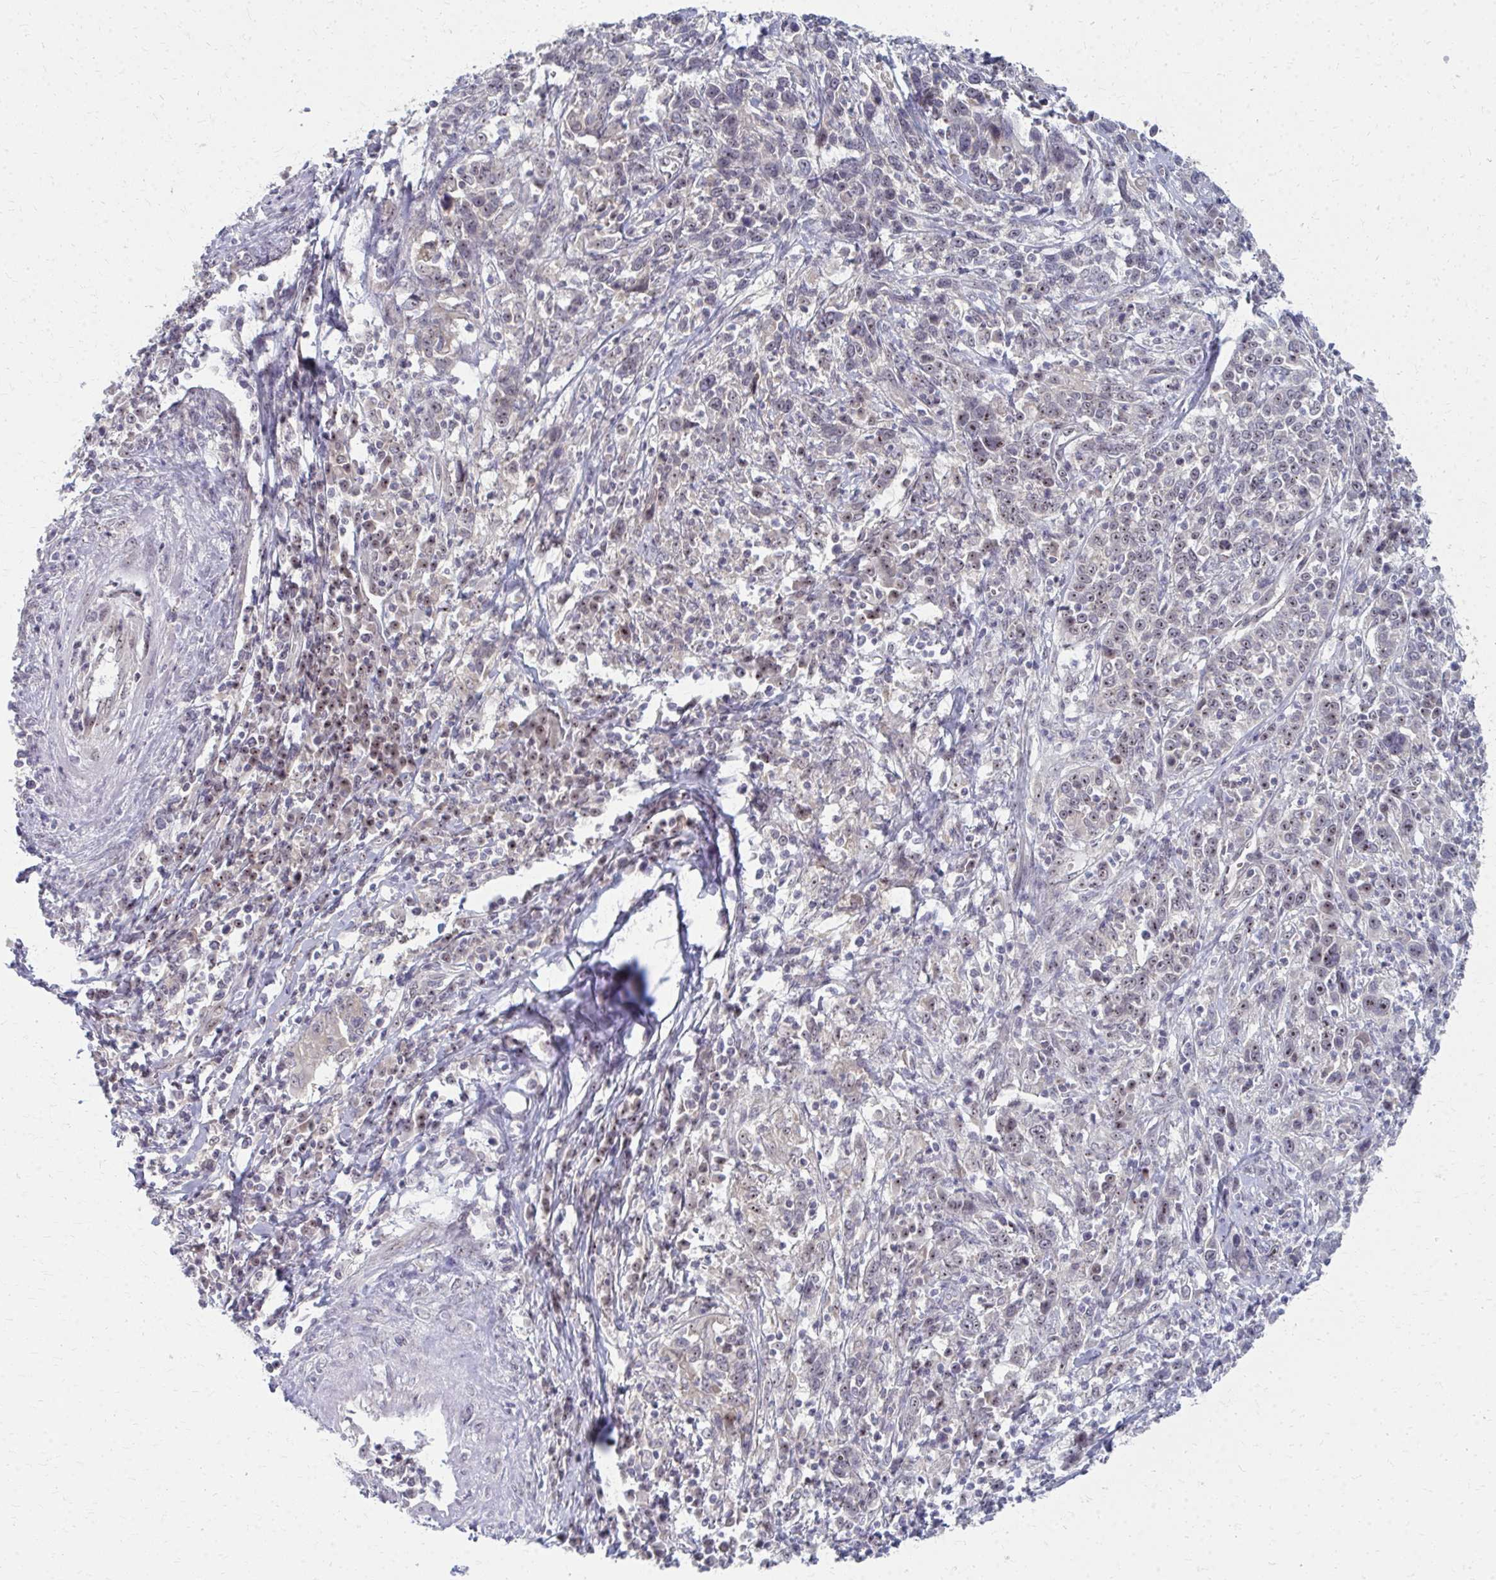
{"staining": {"intensity": "moderate", "quantity": ">75%", "location": "nuclear"}, "tissue": "cervical cancer", "cell_type": "Tumor cells", "image_type": "cancer", "snomed": [{"axis": "morphology", "description": "Squamous cell carcinoma, NOS"}, {"axis": "topography", "description": "Cervix"}], "caption": "Brown immunohistochemical staining in squamous cell carcinoma (cervical) demonstrates moderate nuclear staining in approximately >75% of tumor cells.", "gene": "NUDT16", "patient": {"sex": "female", "age": 46}}